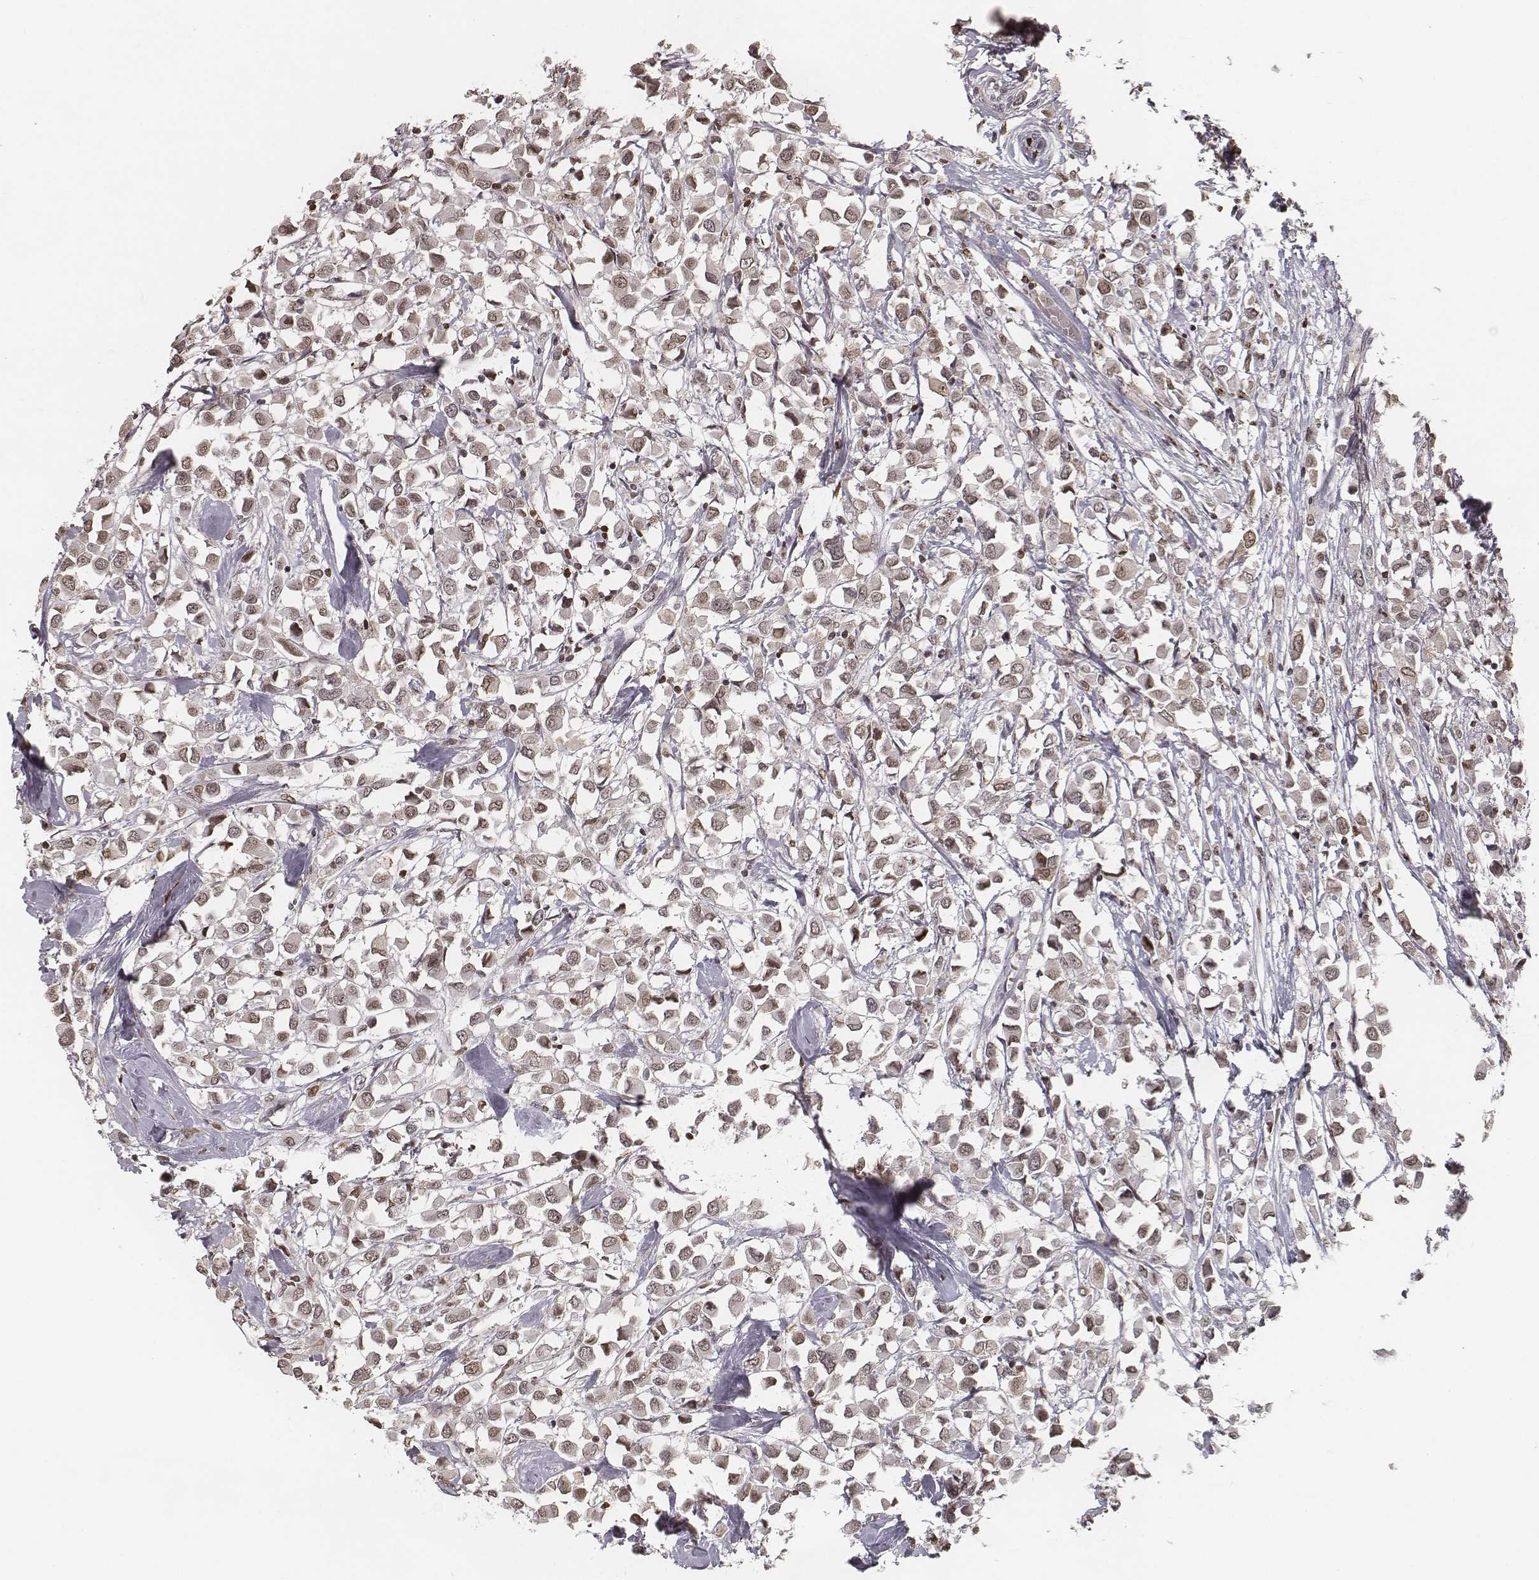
{"staining": {"intensity": "weak", "quantity": ">75%", "location": "nuclear"}, "tissue": "breast cancer", "cell_type": "Tumor cells", "image_type": "cancer", "snomed": [{"axis": "morphology", "description": "Duct carcinoma"}, {"axis": "topography", "description": "Breast"}], "caption": "A brown stain highlights weak nuclear expression of a protein in breast cancer (intraductal carcinoma) tumor cells. Using DAB (brown) and hematoxylin (blue) stains, captured at high magnification using brightfield microscopy.", "gene": "HMGA2", "patient": {"sex": "female", "age": 61}}